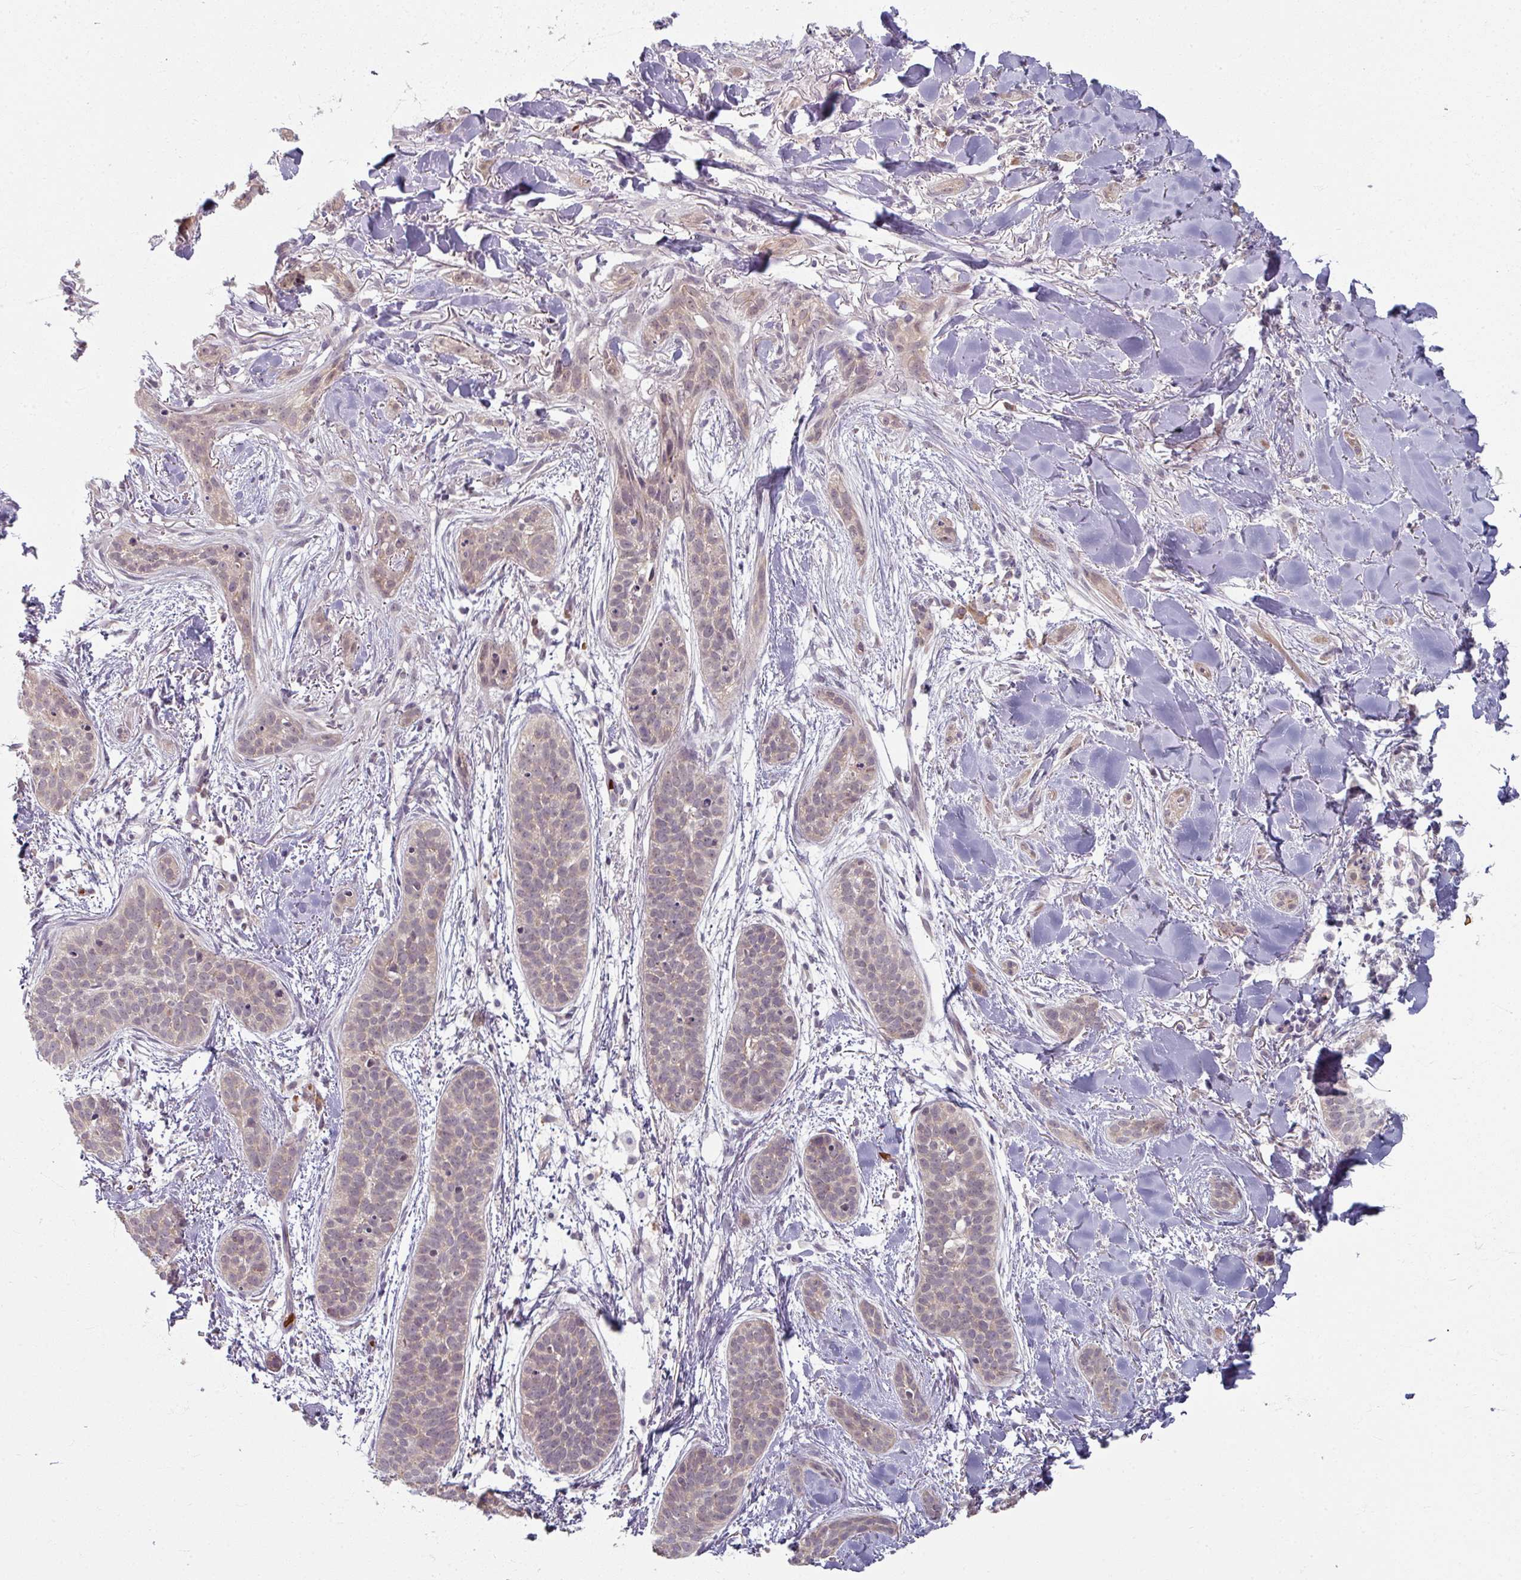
{"staining": {"intensity": "weak", "quantity": ">75%", "location": "cytoplasmic/membranous"}, "tissue": "skin cancer", "cell_type": "Tumor cells", "image_type": "cancer", "snomed": [{"axis": "morphology", "description": "Basal cell carcinoma"}, {"axis": "topography", "description": "Skin"}], "caption": "Protein staining shows weak cytoplasmic/membranous staining in about >75% of tumor cells in skin cancer (basal cell carcinoma). Using DAB (3,3'-diaminobenzidine) (brown) and hematoxylin (blue) stains, captured at high magnification using brightfield microscopy.", "gene": "KMT5C", "patient": {"sex": "male", "age": 52}}